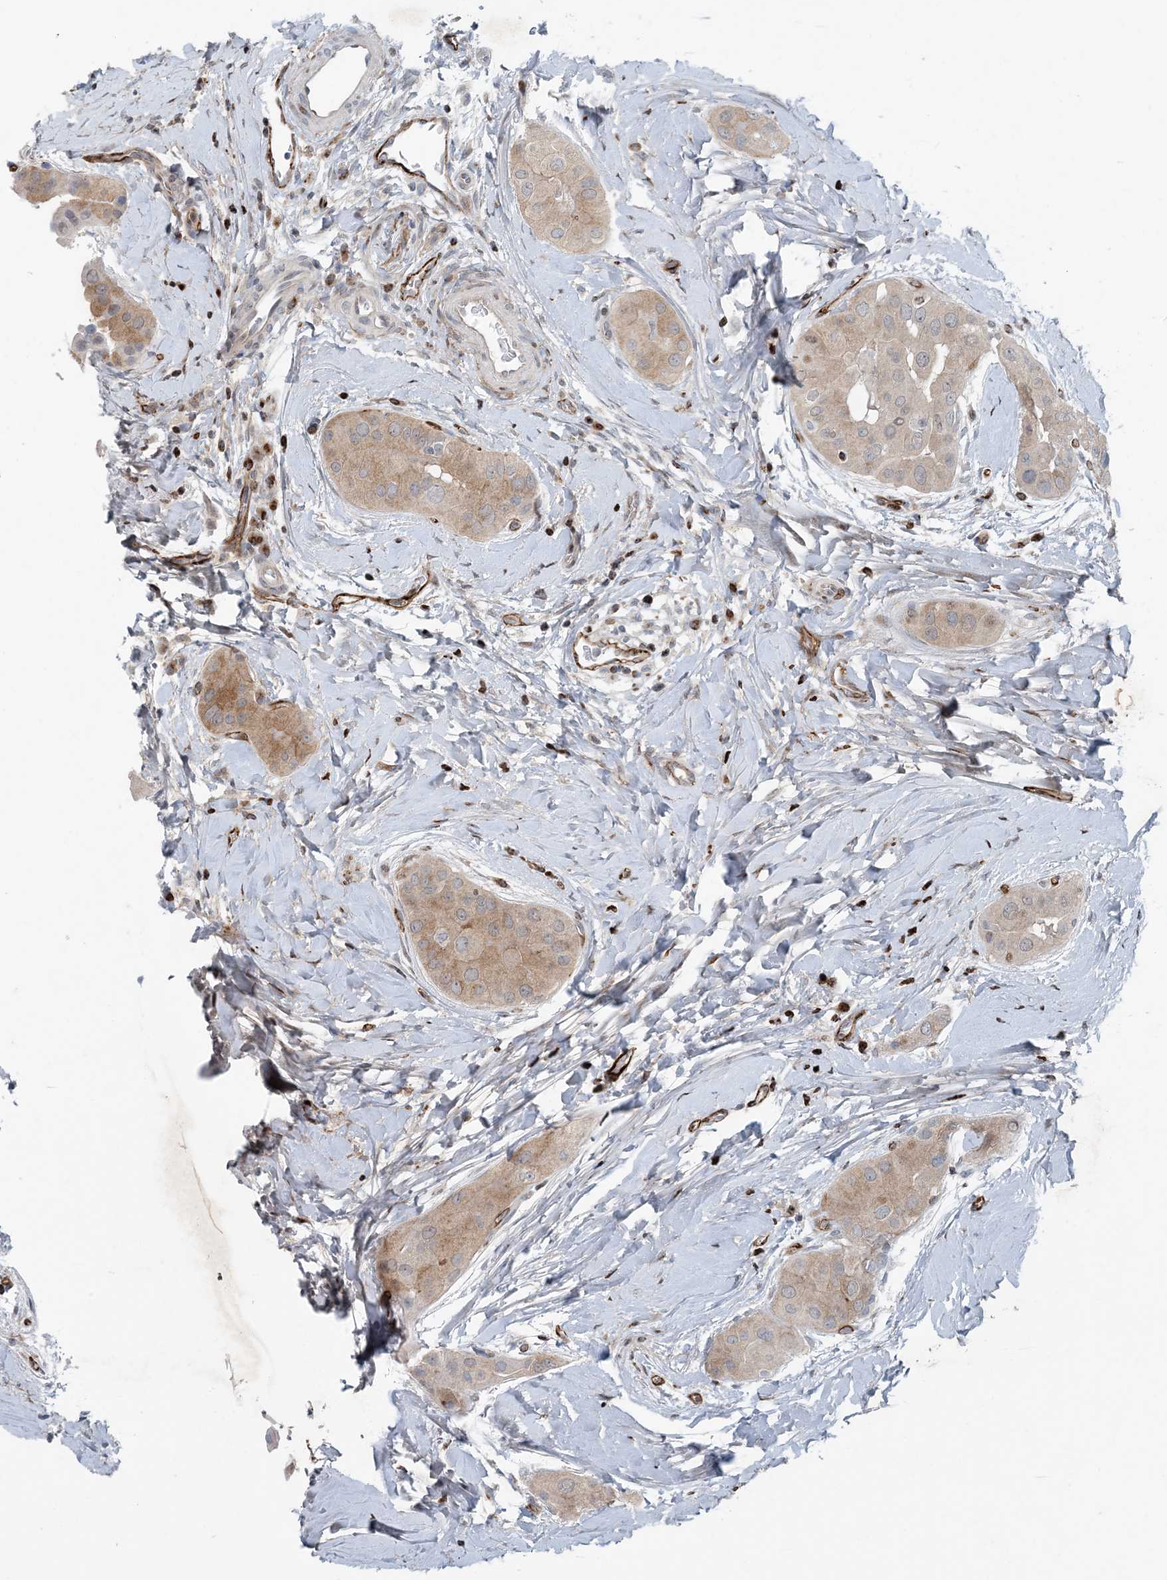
{"staining": {"intensity": "weak", "quantity": "25%-75%", "location": "cytoplasmic/membranous"}, "tissue": "thyroid cancer", "cell_type": "Tumor cells", "image_type": "cancer", "snomed": [{"axis": "morphology", "description": "Papillary adenocarcinoma, NOS"}, {"axis": "topography", "description": "Thyroid gland"}], "caption": "Protein staining shows weak cytoplasmic/membranous positivity in approximately 25%-75% of tumor cells in thyroid papillary adenocarcinoma.", "gene": "HIKESHI", "patient": {"sex": "male", "age": 33}}